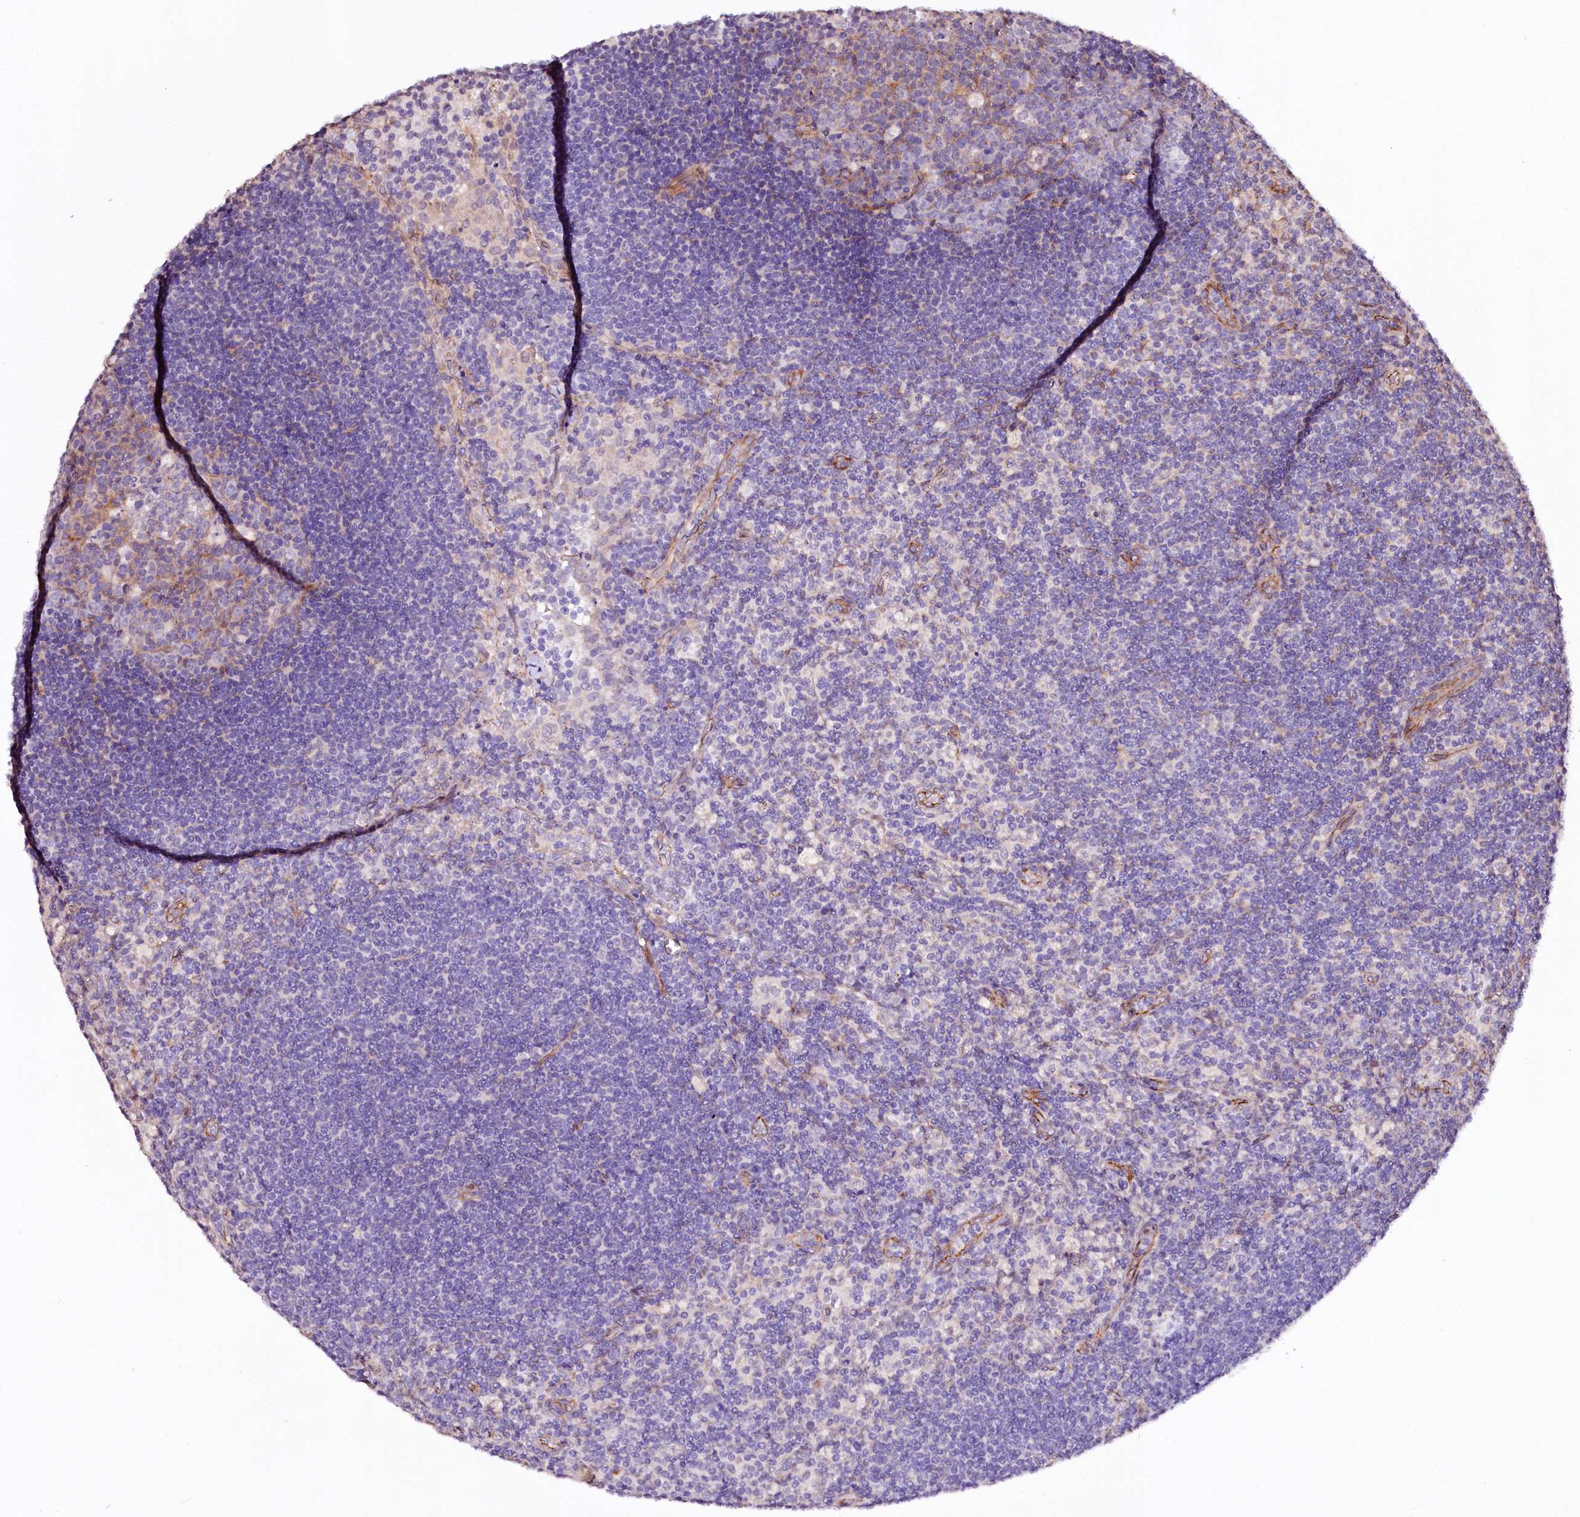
{"staining": {"intensity": "negative", "quantity": "none", "location": "none"}, "tissue": "lymph node", "cell_type": "Germinal center cells", "image_type": "normal", "snomed": [{"axis": "morphology", "description": "Normal tissue, NOS"}, {"axis": "topography", "description": "Lymph node"}], "caption": "This is a image of immunohistochemistry (IHC) staining of unremarkable lymph node, which shows no expression in germinal center cells.", "gene": "ST7", "patient": {"sex": "male", "age": 69}}